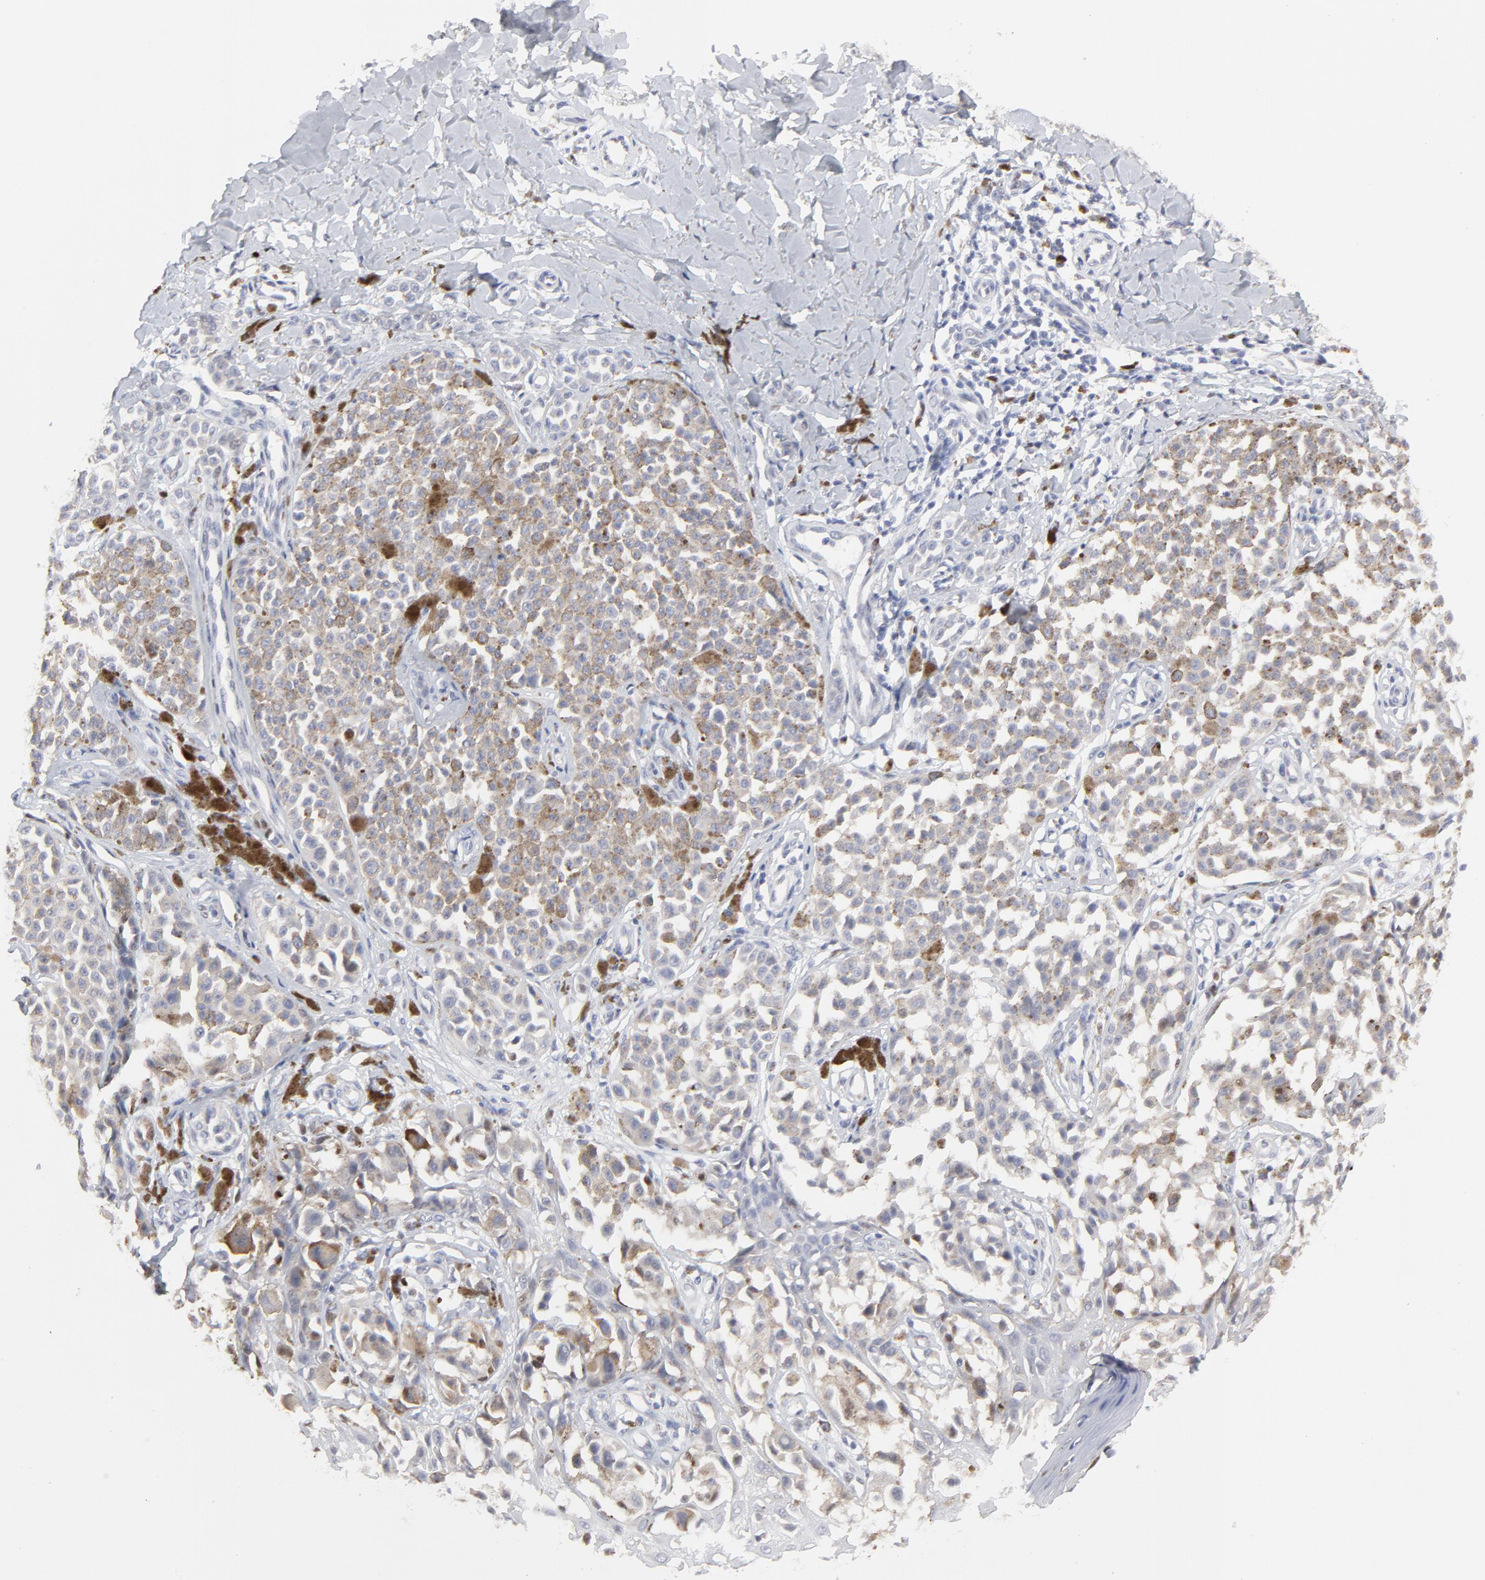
{"staining": {"intensity": "weak", "quantity": "25%-75%", "location": "cytoplasmic/membranous"}, "tissue": "melanoma", "cell_type": "Tumor cells", "image_type": "cancer", "snomed": [{"axis": "morphology", "description": "Malignant melanoma, NOS"}, {"axis": "topography", "description": "Skin"}], "caption": "Malignant melanoma was stained to show a protein in brown. There is low levels of weak cytoplasmic/membranous positivity in about 25%-75% of tumor cells.", "gene": "NCAPH", "patient": {"sex": "female", "age": 38}}